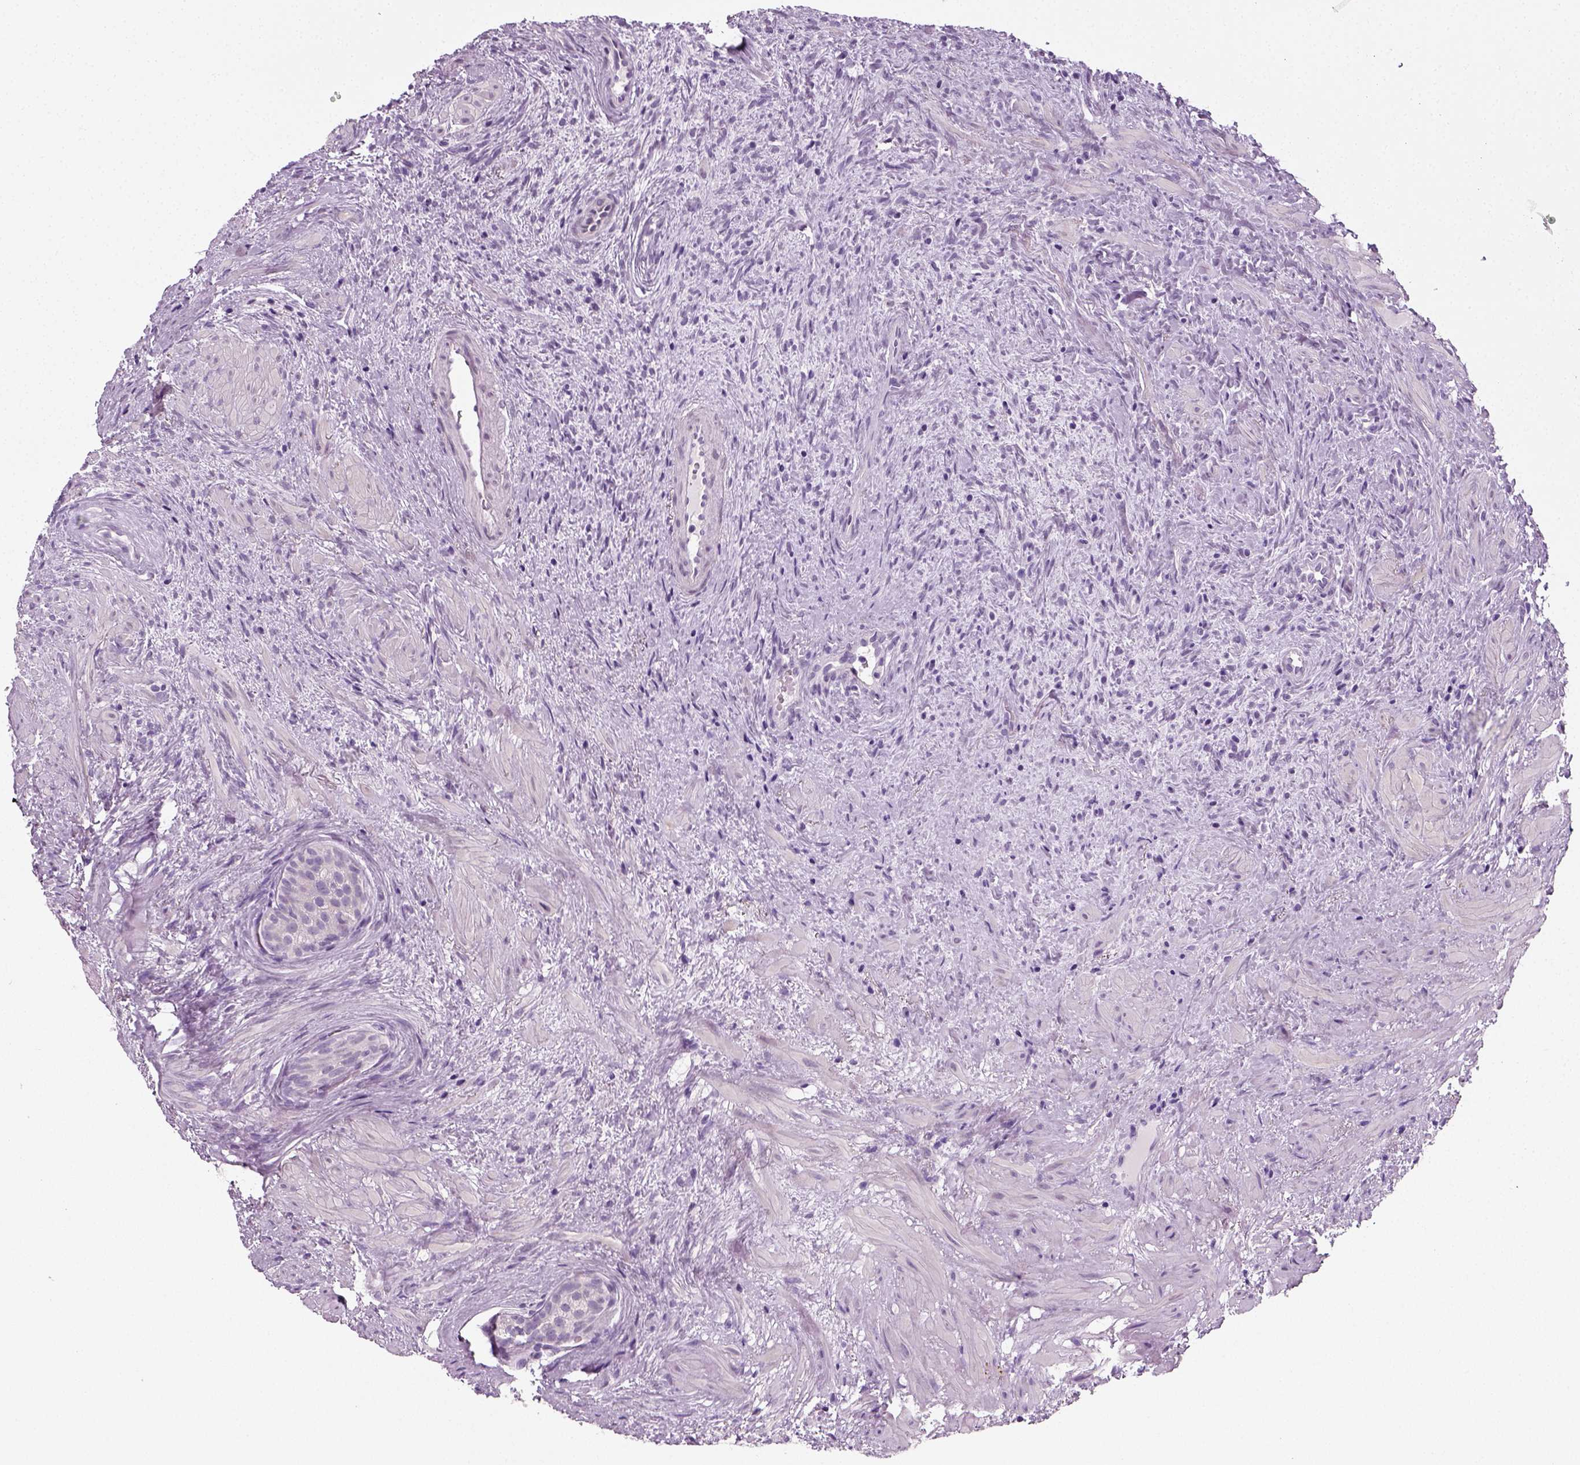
{"staining": {"intensity": "negative", "quantity": "none", "location": "none"}, "tissue": "prostate cancer", "cell_type": "Tumor cells", "image_type": "cancer", "snomed": [{"axis": "morphology", "description": "Adenocarcinoma, High grade"}, {"axis": "topography", "description": "Prostate"}], "caption": "Prostate cancer was stained to show a protein in brown. There is no significant positivity in tumor cells.", "gene": "SPATA31E1", "patient": {"sex": "male", "age": 90}}